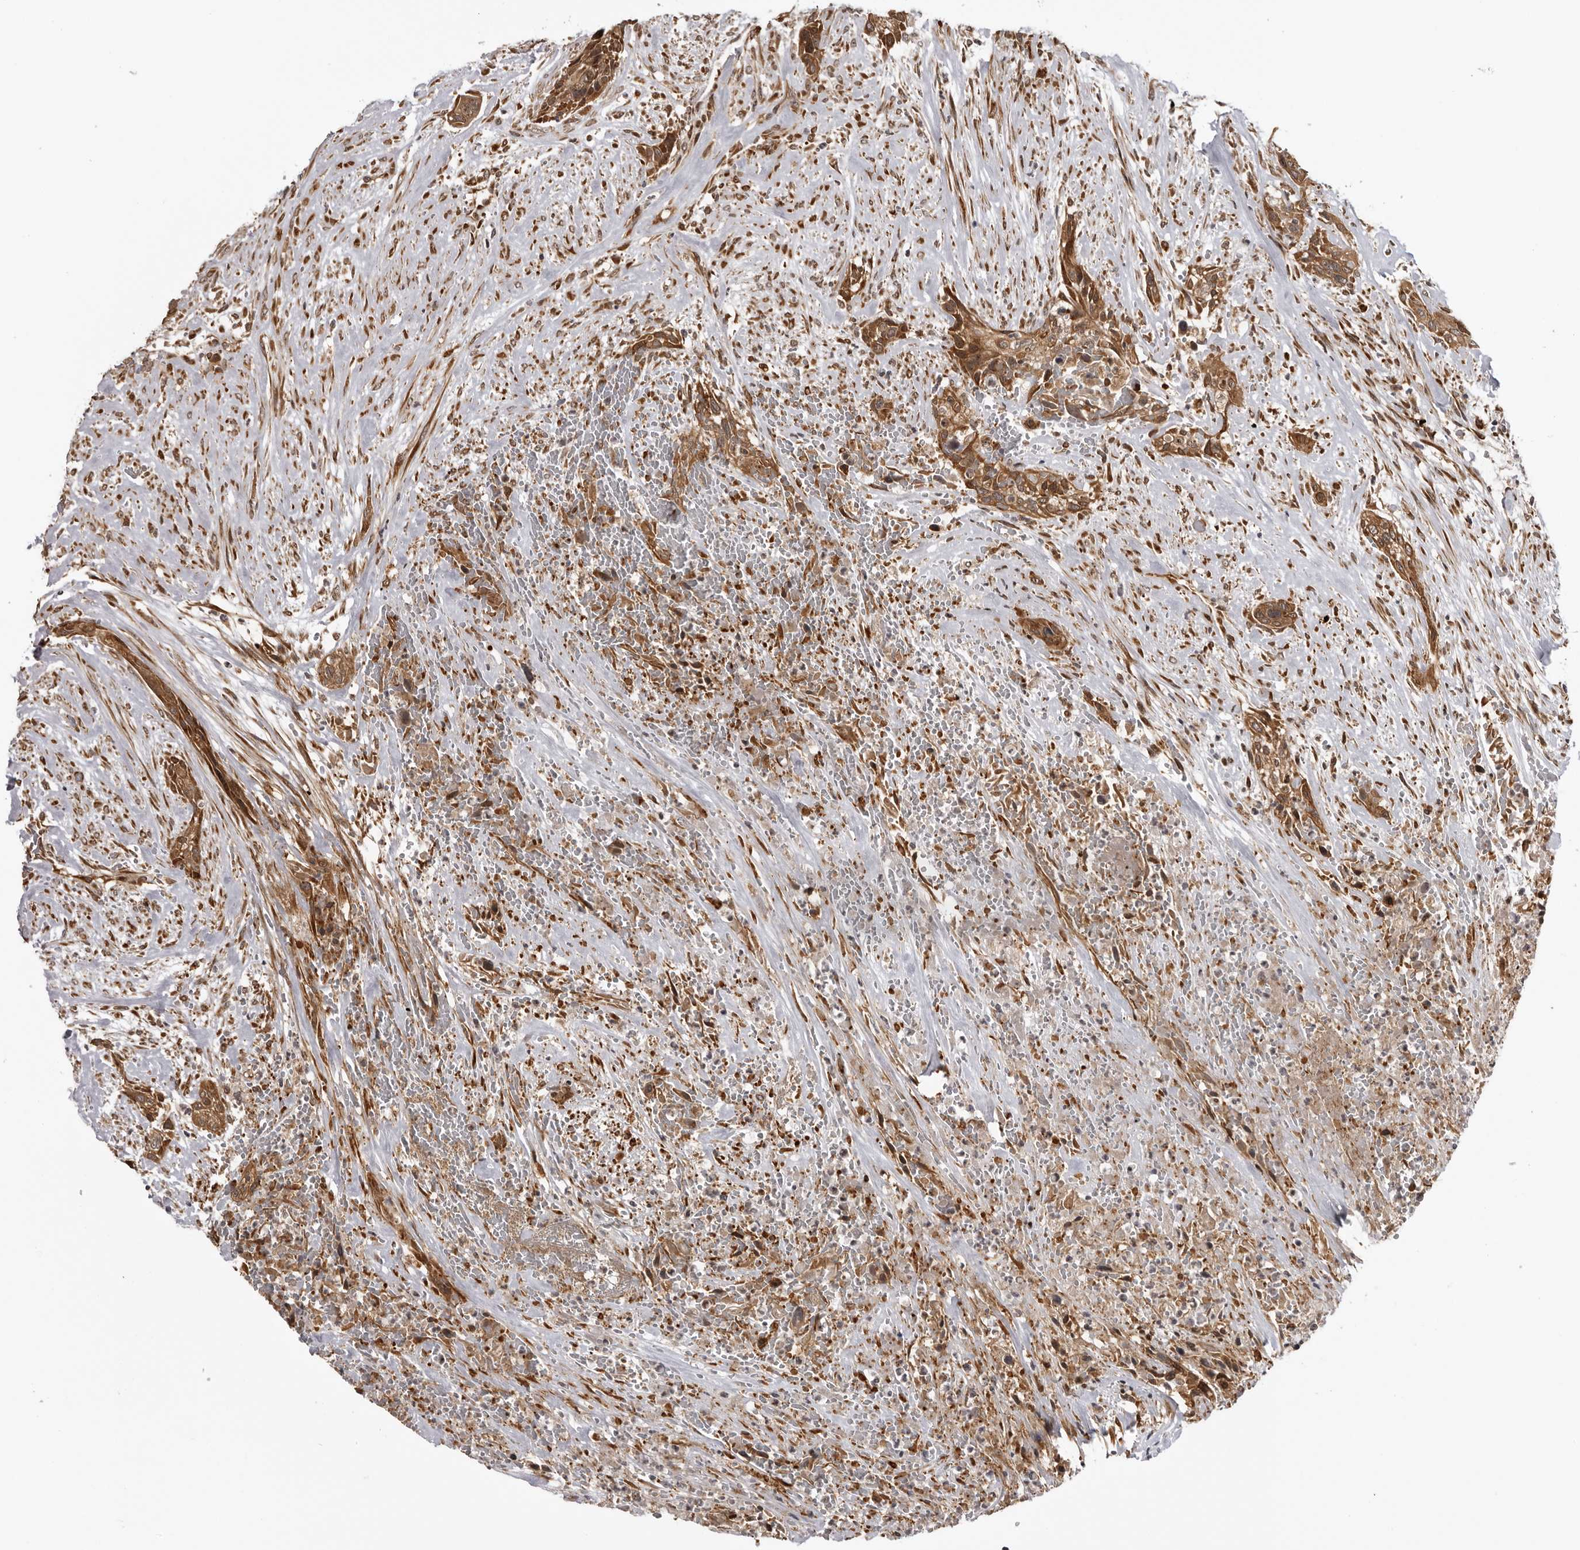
{"staining": {"intensity": "moderate", "quantity": ">75%", "location": "cytoplasmic/membranous,nuclear"}, "tissue": "urothelial cancer", "cell_type": "Tumor cells", "image_type": "cancer", "snomed": [{"axis": "morphology", "description": "Urothelial carcinoma, High grade"}, {"axis": "topography", "description": "Urinary bladder"}], "caption": "High-magnification brightfield microscopy of urothelial cancer stained with DAB (brown) and counterstained with hematoxylin (blue). tumor cells exhibit moderate cytoplasmic/membranous and nuclear staining is identified in about>75% of cells.", "gene": "DNAH14", "patient": {"sex": "male", "age": 35}}